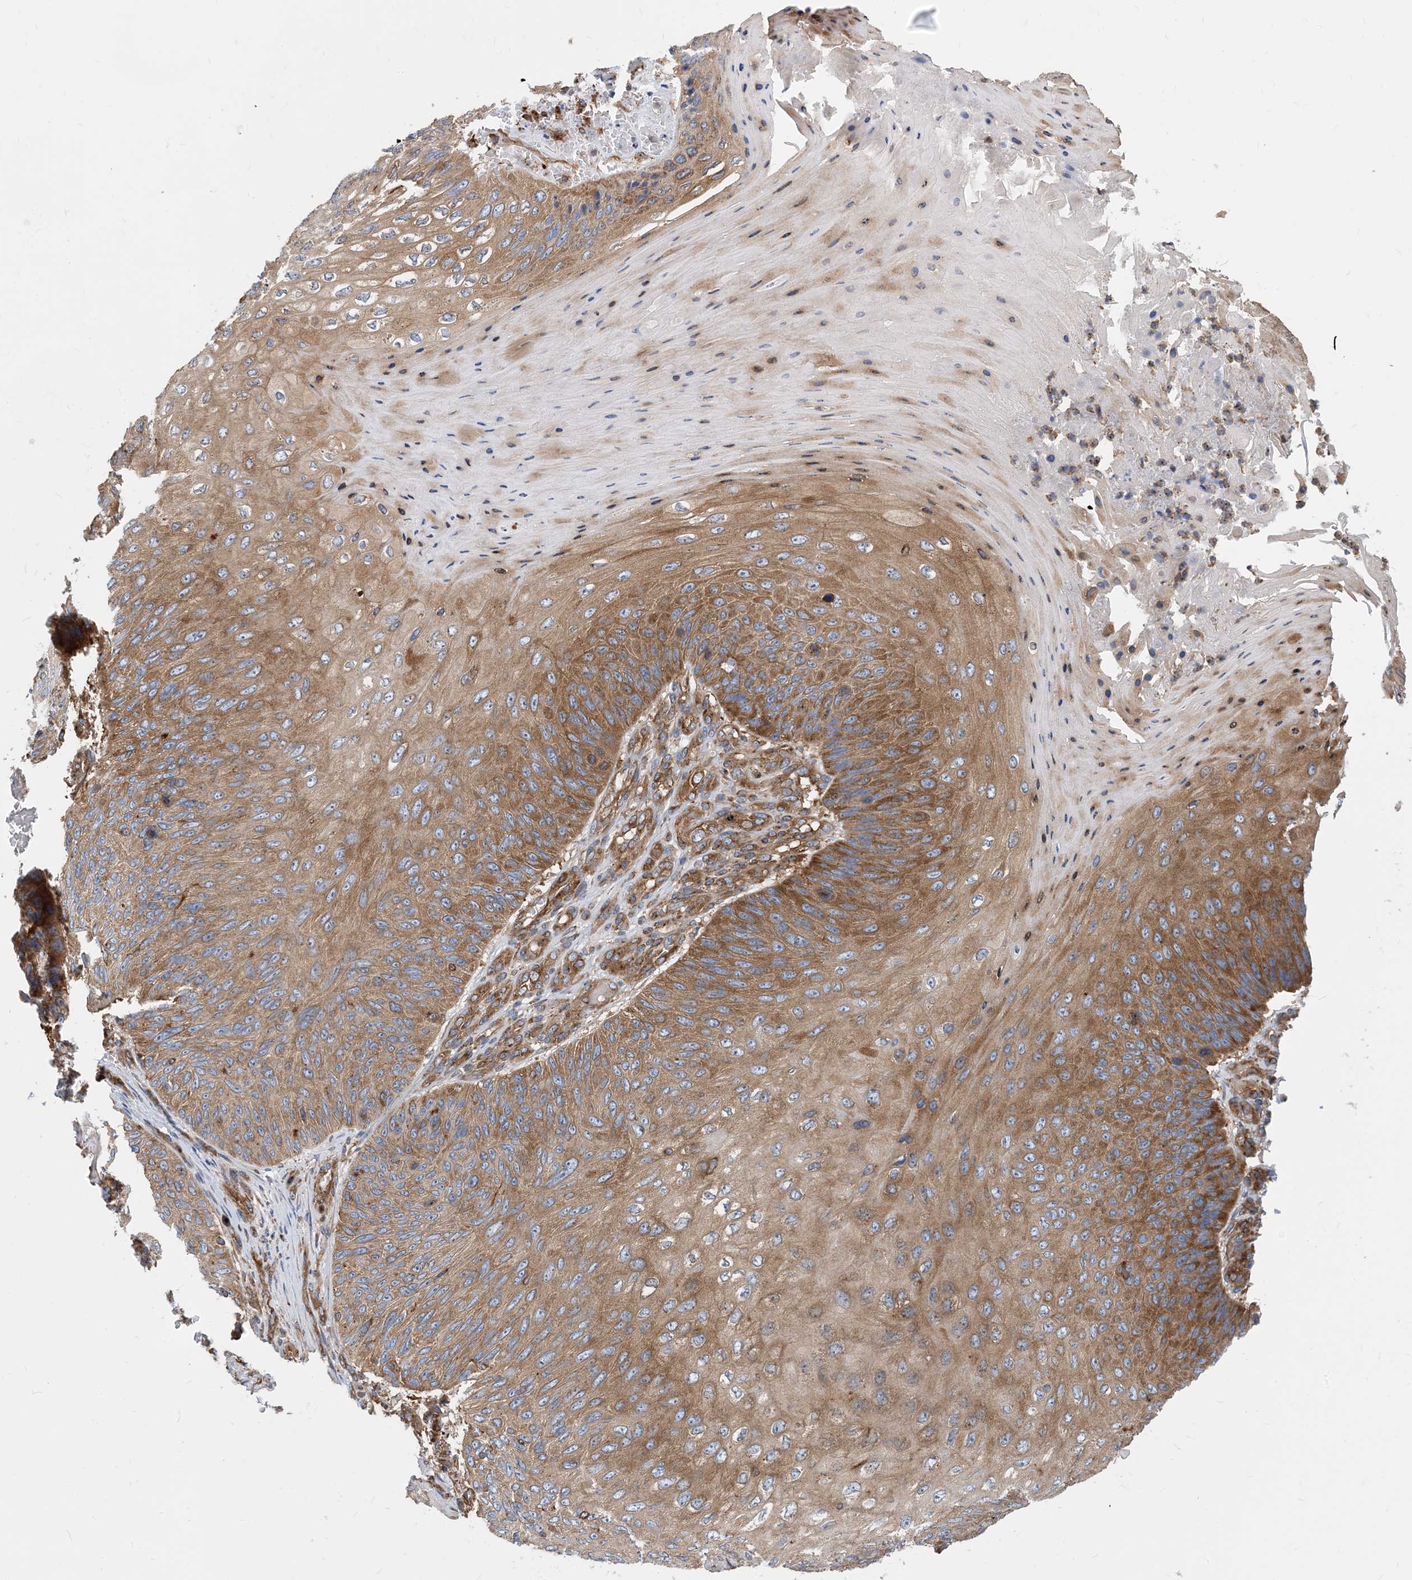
{"staining": {"intensity": "moderate", "quantity": ">75%", "location": "cytoplasmic/membranous"}, "tissue": "skin cancer", "cell_type": "Tumor cells", "image_type": "cancer", "snomed": [{"axis": "morphology", "description": "Squamous cell carcinoma, NOS"}, {"axis": "topography", "description": "Skin"}], "caption": "Skin cancer stained with immunohistochemistry exhibits moderate cytoplasmic/membranous expression in about >75% of tumor cells. (DAB (3,3'-diaminobenzidine) IHC, brown staining for protein, blue staining for nuclei).", "gene": "DYNC1LI1", "patient": {"sex": "female", "age": 88}}